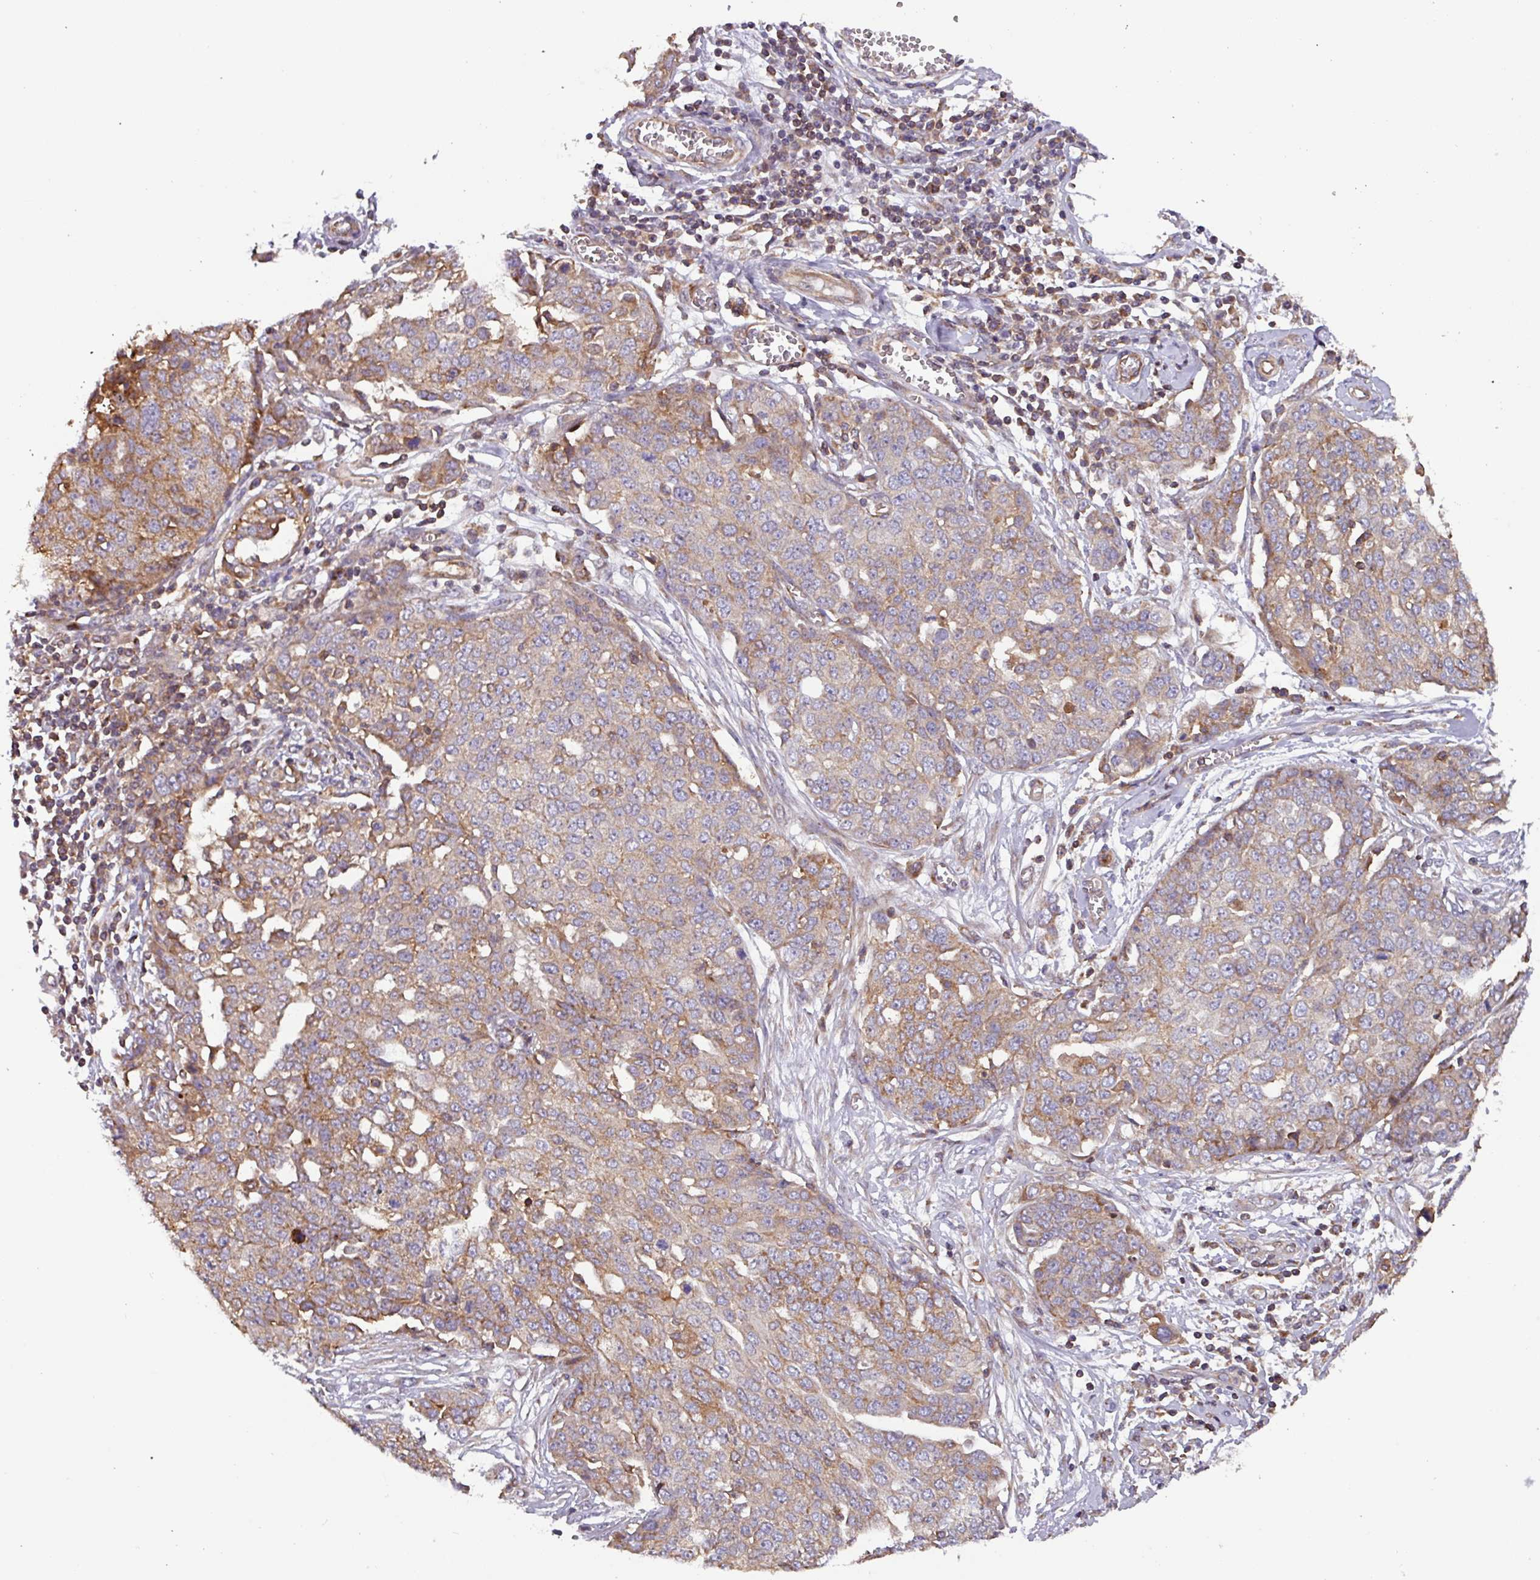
{"staining": {"intensity": "moderate", "quantity": ">75%", "location": "cytoplasmic/membranous"}, "tissue": "ovarian cancer", "cell_type": "Tumor cells", "image_type": "cancer", "snomed": [{"axis": "morphology", "description": "Cystadenocarcinoma, serous, NOS"}, {"axis": "topography", "description": "Soft tissue"}, {"axis": "topography", "description": "Ovary"}], "caption": "Protein analysis of serous cystadenocarcinoma (ovarian) tissue exhibits moderate cytoplasmic/membranous staining in about >75% of tumor cells.", "gene": "PLEKHD1", "patient": {"sex": "female", "age": 57}}